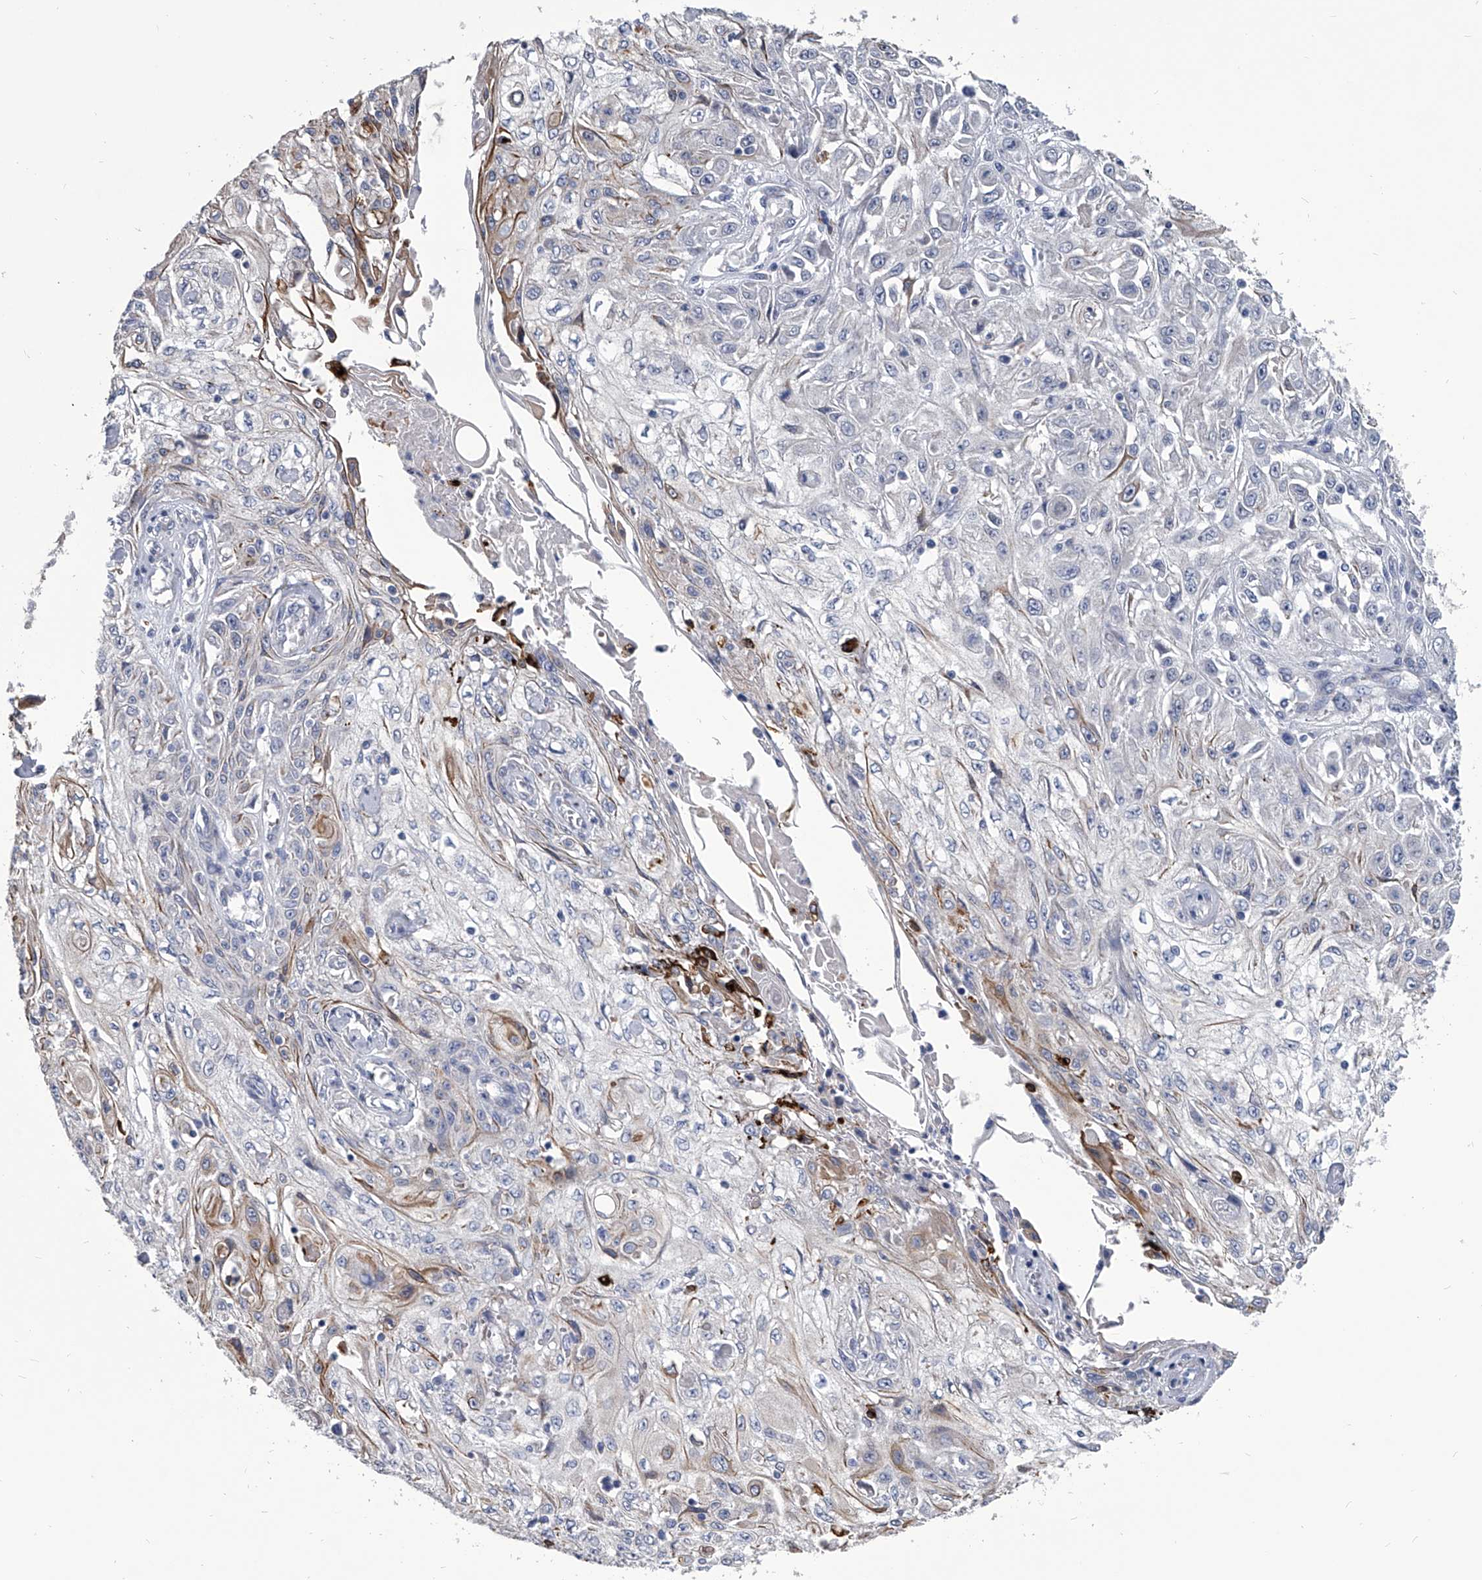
{"staining": {"intensity": "weak", "quantity": "25%-75%", "location": "cytoplasmic/membranous"}, "tissue": "skin cancer", "cell_type": "Tumor cells", "image_type": "cancer", "snomed": [{"axis": "morphology", "description": "Squamous cell carcinoma, NOS"}, {"axis": "morphology", "description": "Squamous cell carcinoma, metastatic, NOS"}, {"axis": "topography", "description": "Skin"}, {"axis": "topography", "description": "Lymph node"}], "caption": "Immunohistochemical staining of human squamous cell carcinoma (skin) demonstrates low levels of weak cytoplasmic/membranous positivity in approximately 25%-75% of tumor cells.", "gene": "SPP1", "patient": {"sex": "male", "age": 75}}